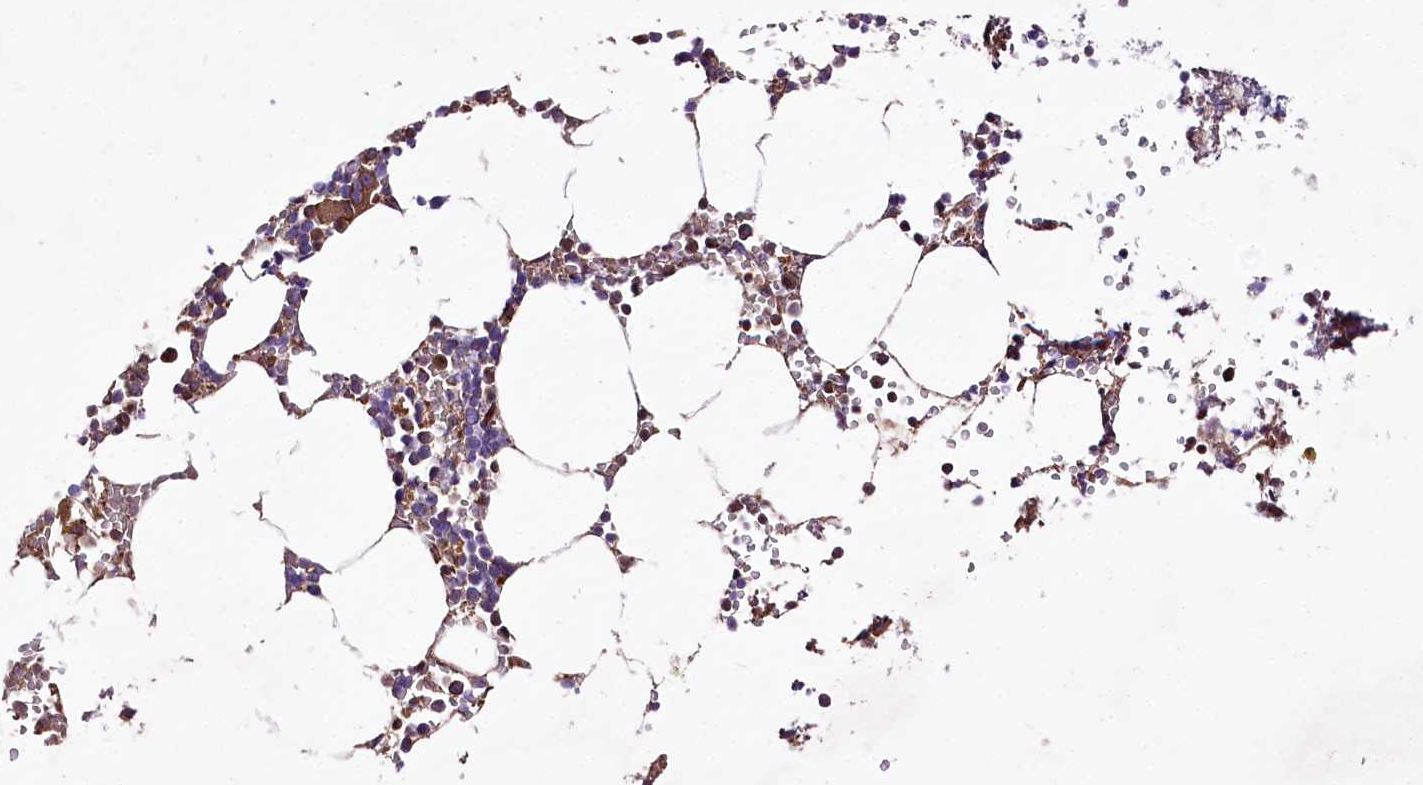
{"staining": {"intensity": "moderate", "quantity": "25%-75%", "location": "cytoplasmic/membranous"}, "tissue": "bone marrow", "cell_type": "Hematopoietic cells", "image_type": "normal", "snomed": [{"axis": "morphology", "description": "Normal tissue, NOS"}, {"axis": "topography", "description": "Bone marrow"}], "caption": "This image displays unremarkable bone marrow stained with immunohistochemistry to label a protein in brown. The cytoplasmic/membranous of hematopoietic cells show moderate positivity for the protein. Nuclei are counter-stained blue.", "gene": "WWC1", "patient": {"sex": "male", "age": 70}}